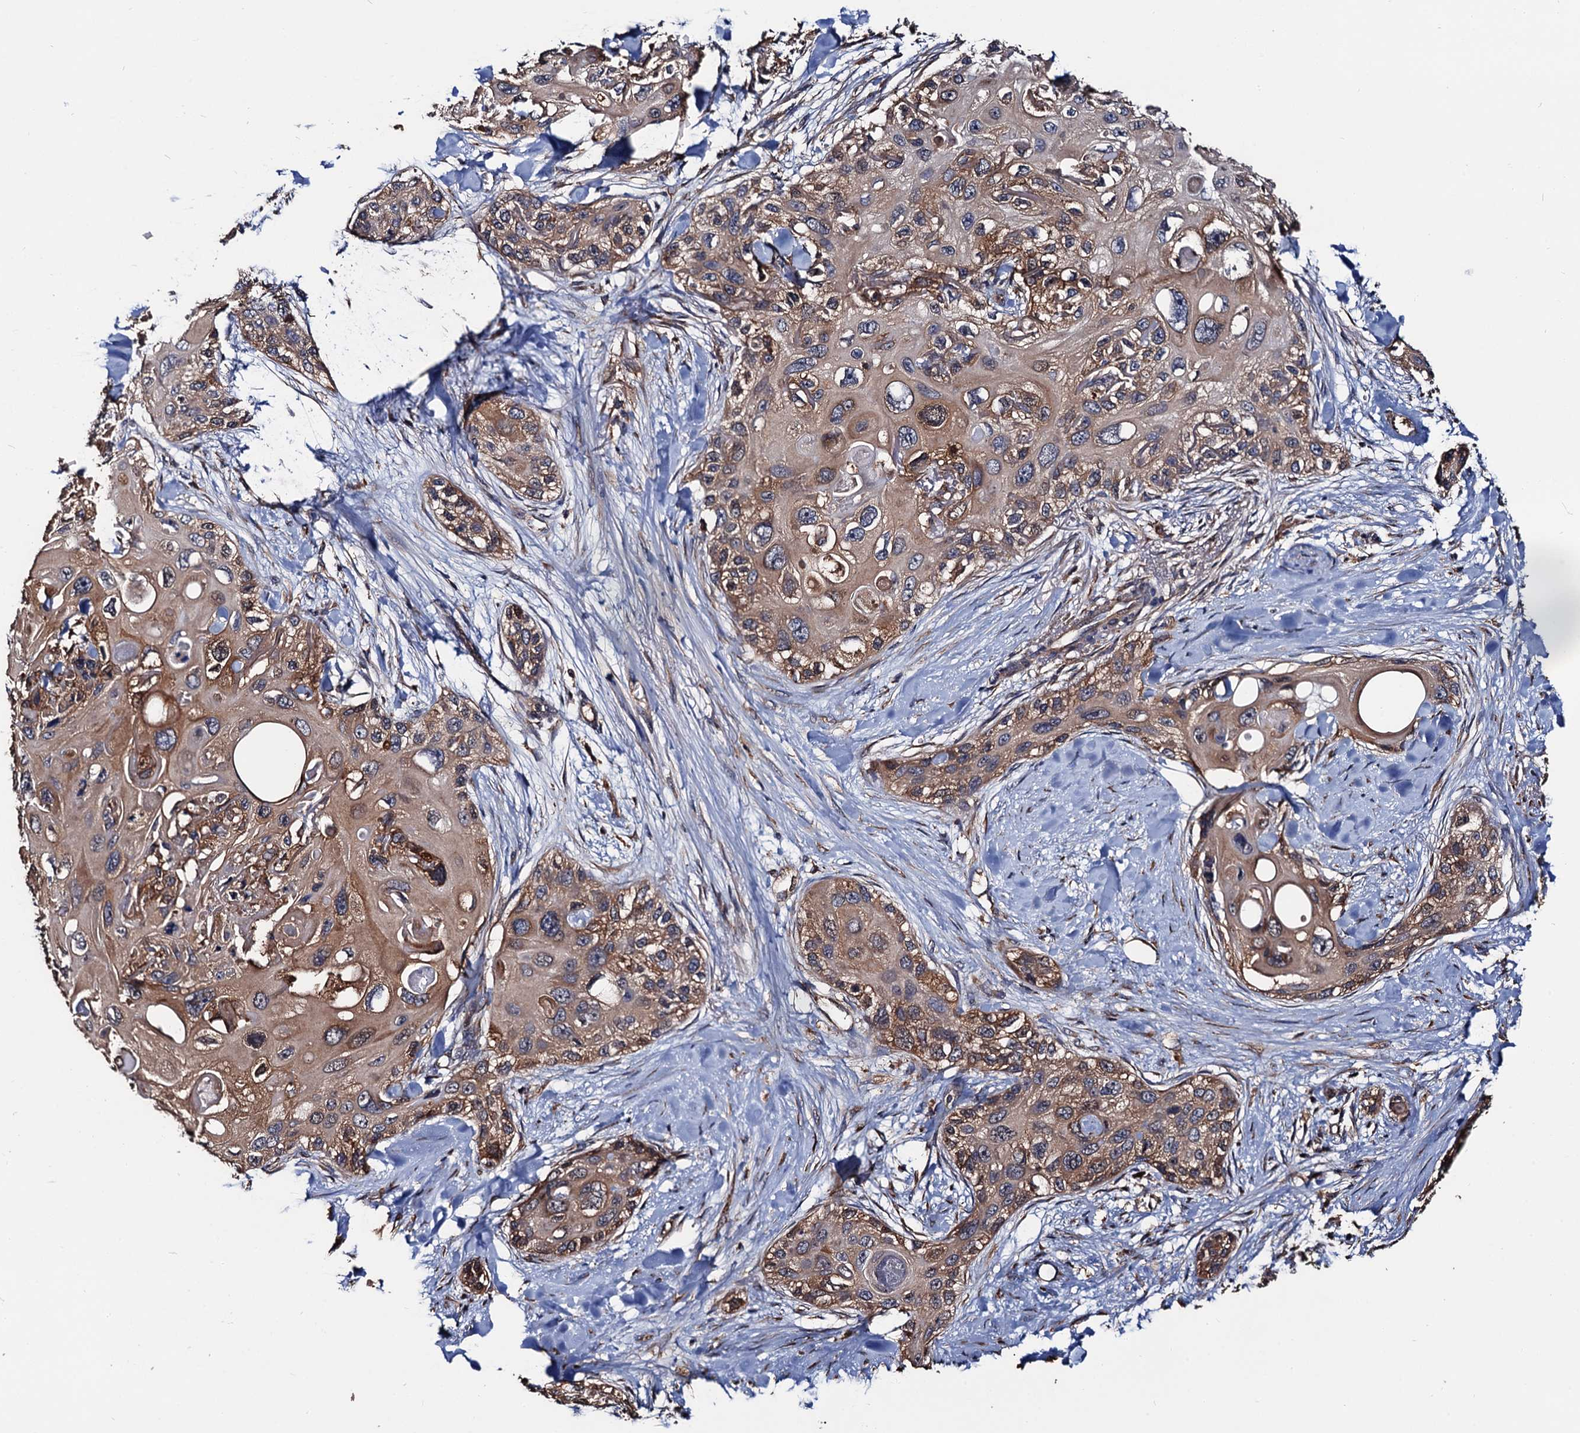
{"staining": {"intensity": "moderate", "quantity": ">75%", "location": "cytoplasmic/membranous"}, "tissue": "skin cancer", "cell_type": "Tumor cells", "image_type": "cancer", "snomed": [{"axis": "morphology", "description": "Normal tissue, NOS"}, {"axis": "morphology", "description": "Squamous cell carcinoma, NOS"}, {"axis": "topography", "description": "Skin"}], "caption": "A histopathology image of skin squamous cell carcinoma stained for a protein shows moderate cytoplasmic/membranous brown staining in tumor cells.", "gene": "RGS11", "patient": {"sex": "male", "age": 72}}